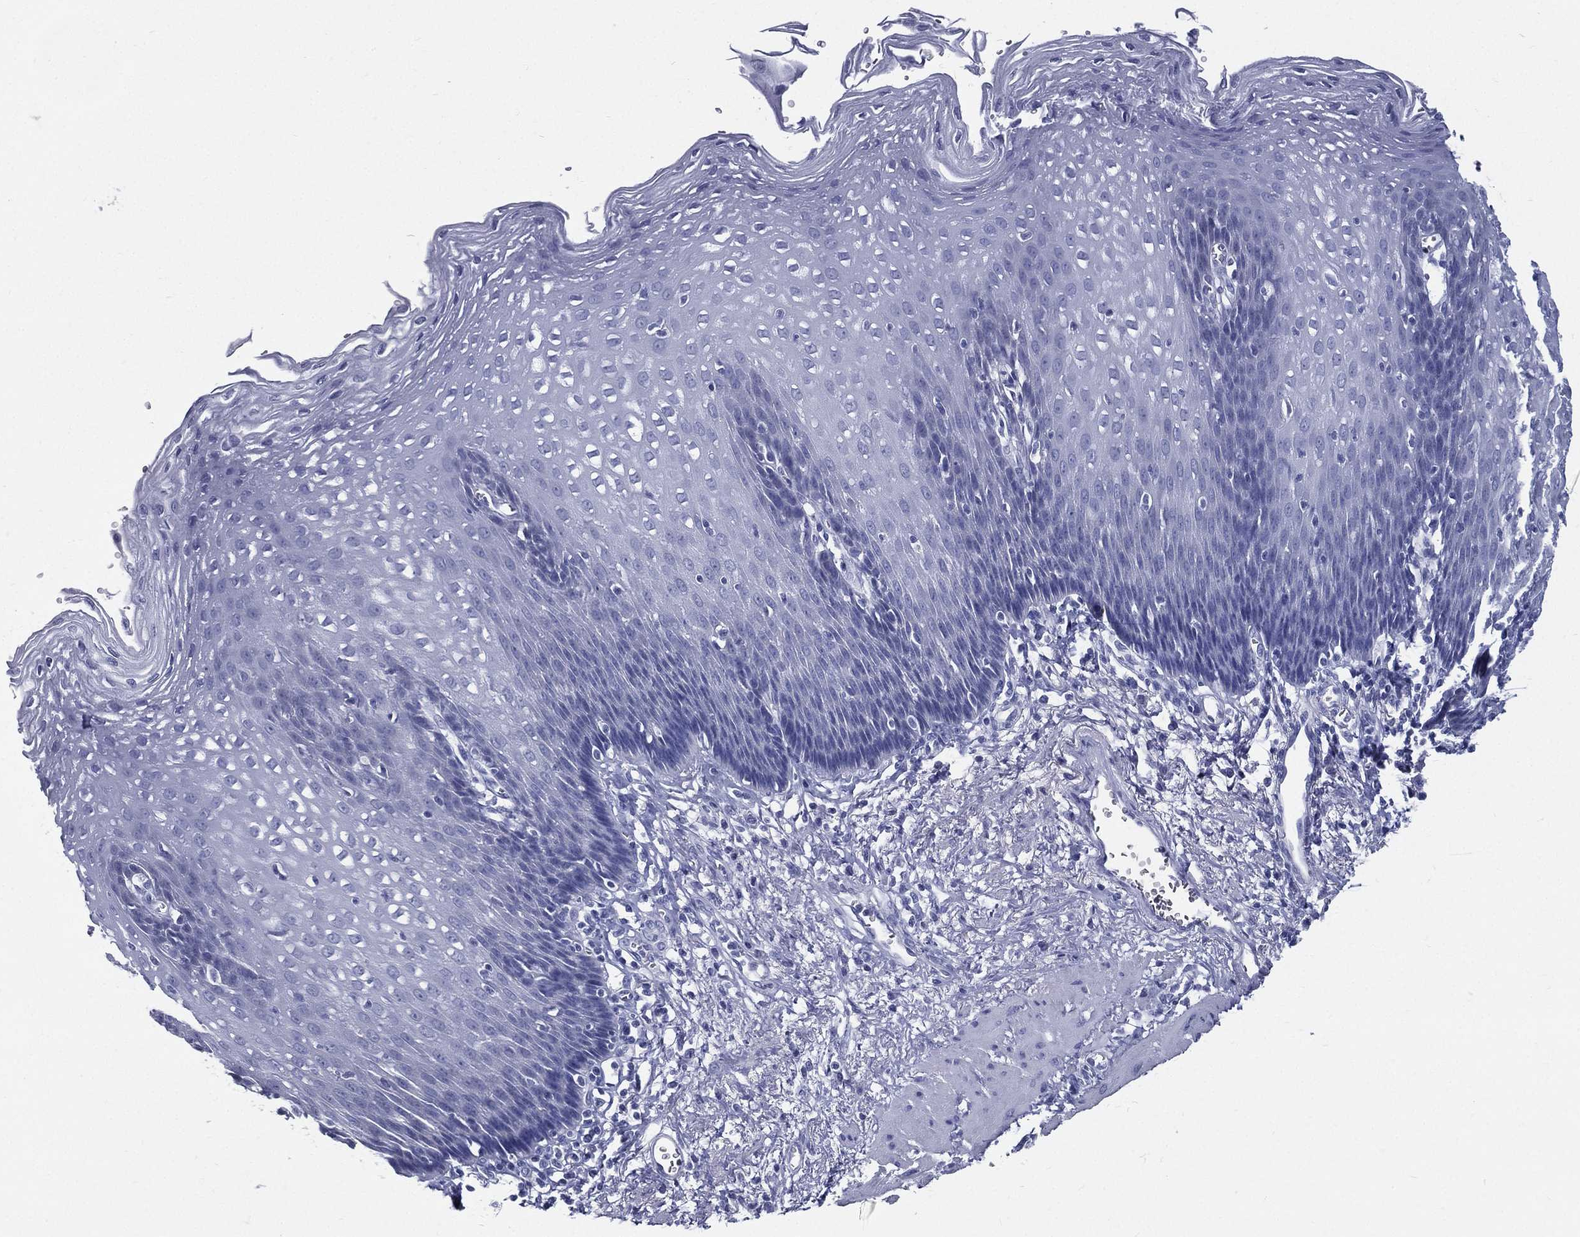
{"staining": {"intensity": "negative", "quantity": "none", "location": "none"}, "tissue": "esophagus", "cell_type": "Squamous epithelial cells", "image_type": "normal", "snomed": [{"axis": "morphology", "description": "Normal tissue, NOS"}, {"axis": "topography", "description": "Esophagus"}], "caption": "Squamous epithelial cells are negative for brown protein staining in unremarkable esophagus. (Stains: DAB (3,3'-diaminobenzidine) IHC with hematoxylin counter stain, Microscopy: brightfield microscopy at high magnification).", "gene": "RSPH4A", "patient": {"sex": "male", "age": 57}}